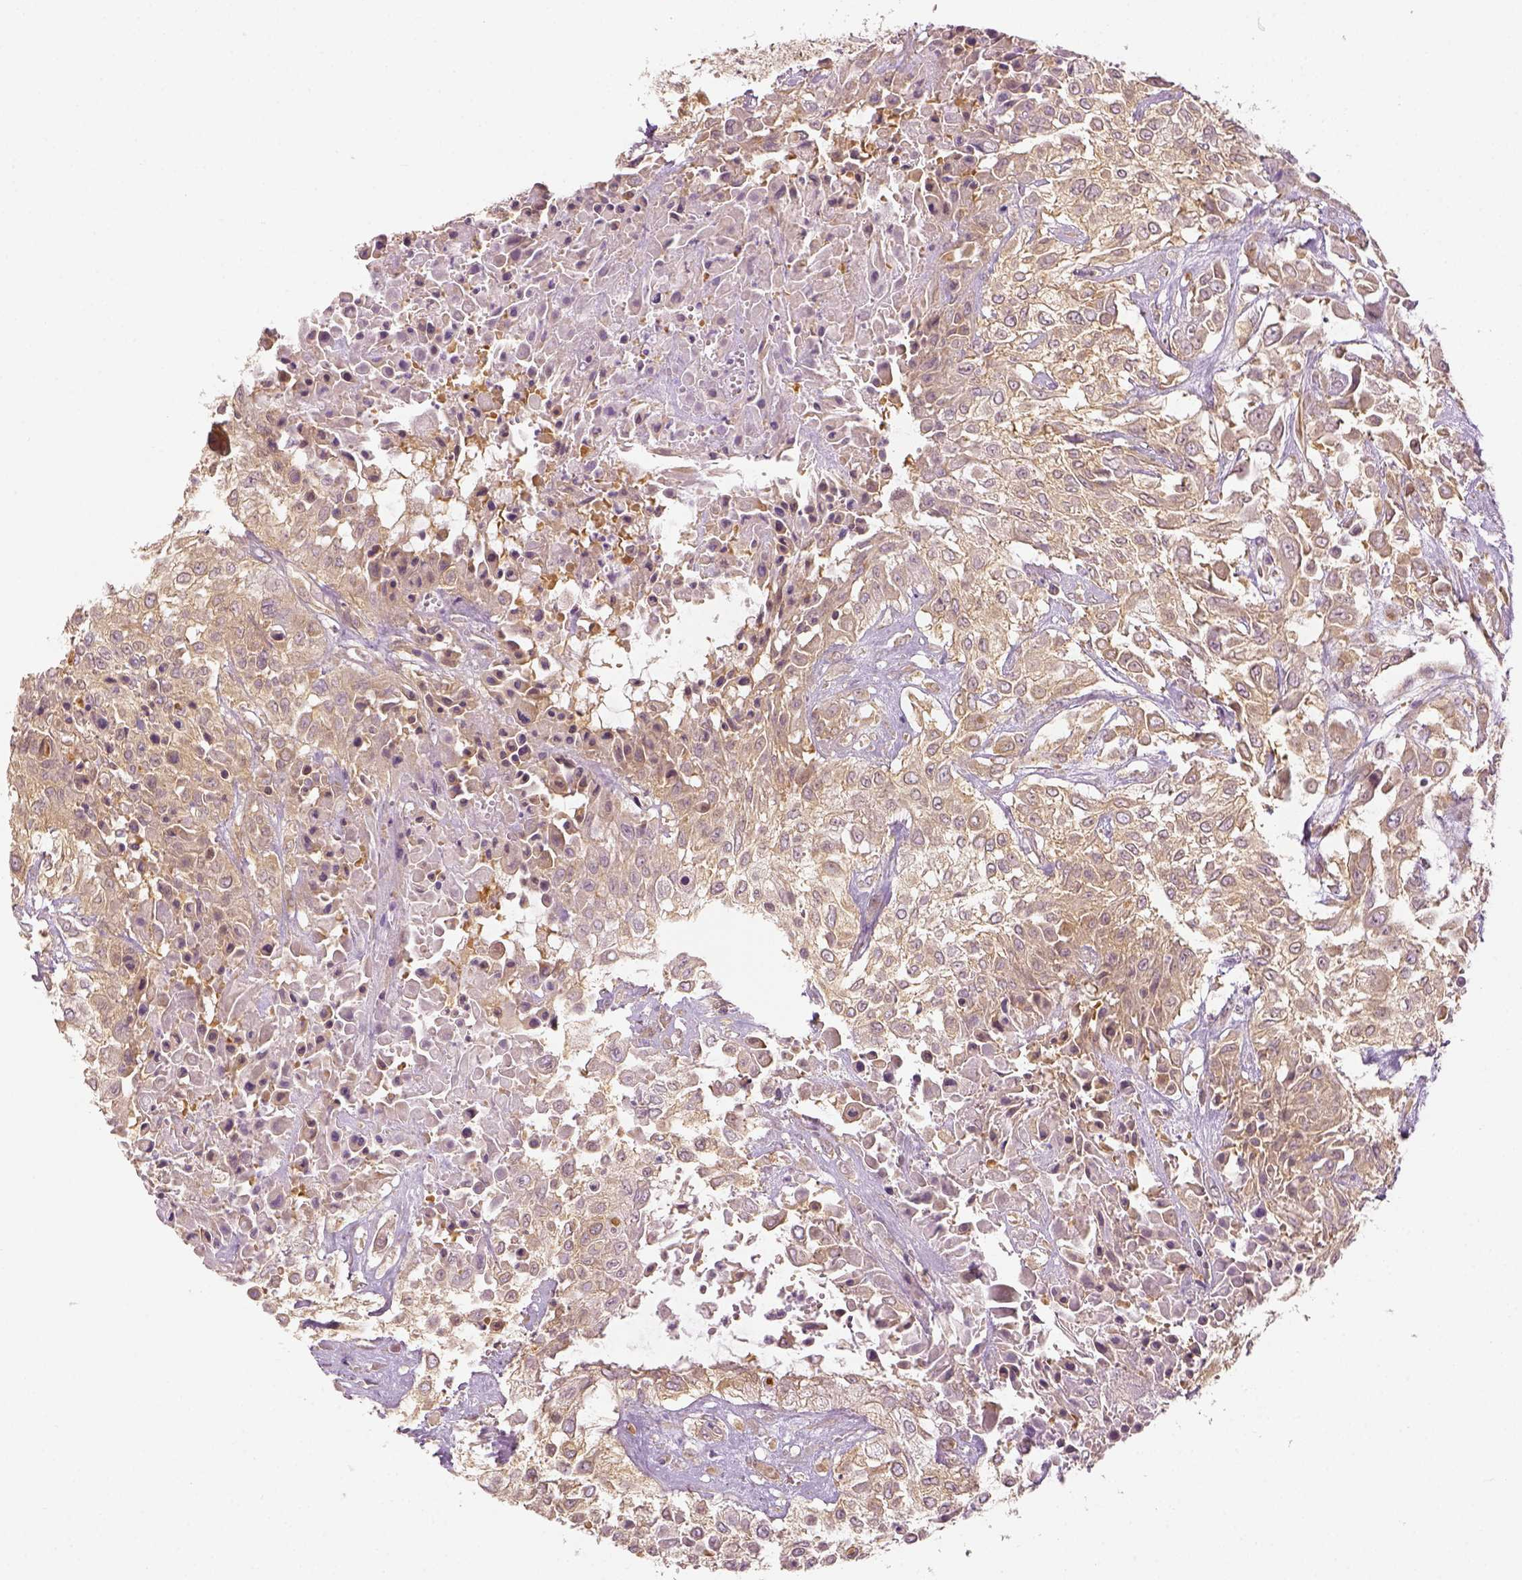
{"staining": {"intensity": "moderate", "quantity": ">75%", "location": "cytoplasmic/membranous"}, "tissue": "urothelial cancer", "cell_type": "Tumor cells", "image_type": "cancer", "snomed": [{"axis": "morphology", "description": "Urothelial carcinoma, High grade"}, {"axis": "topography", "description": "Urinary bladder"}], "caption": "Urothelial carcinoma (high-grade) stained for a protein (brown) demonstrates moderate cytoplasmic/membranous positive expression in about >75% of tumor cells.", "gene": "PAIP1", "patient": {"sex": "male", "age": 57}}